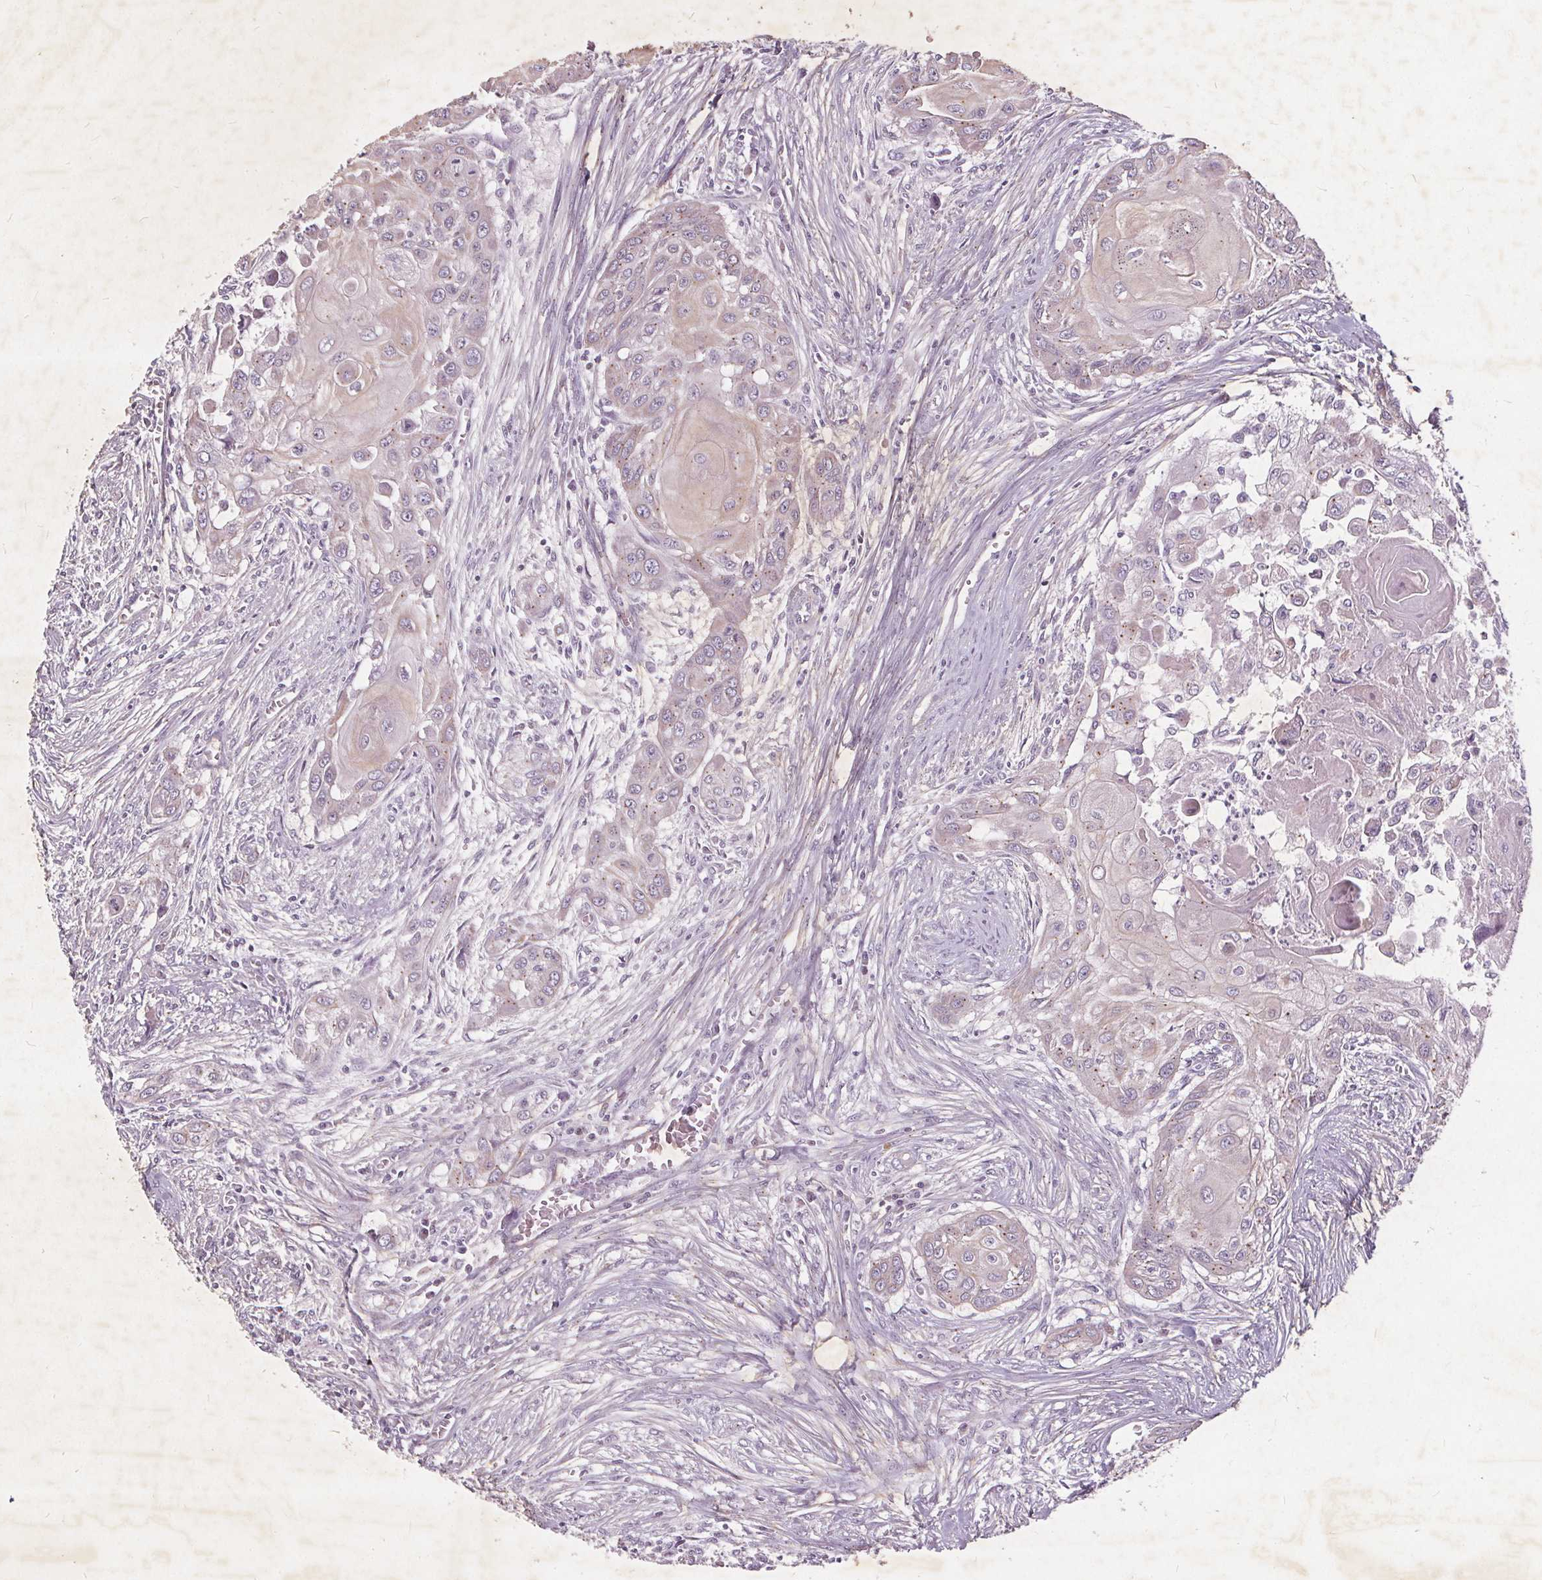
{"staining": {"intensity": "negative", "quantity": "none", "location": "none"}, "tissue": "head and neck cancer", "cell_type": "Tumor cells", "image_type": "cancer", "snomed": [{"axis": "morphology", "description": "Squamous cell carcinoma, NOS"}, {"axis": "topography", "description": "Oral tissue"}, {"axis": "topography", "description": "Head-Neck"}], "caption": "Photomicrograph shows no significant protein expression in tumor cells of head and neck squamous cell carcinoma. (Brightfield microscopy of DAB immunohistochemistry at high magnification).", "gene": "CSNK1G2", "patient": {"sex": "male", "age": 71}}